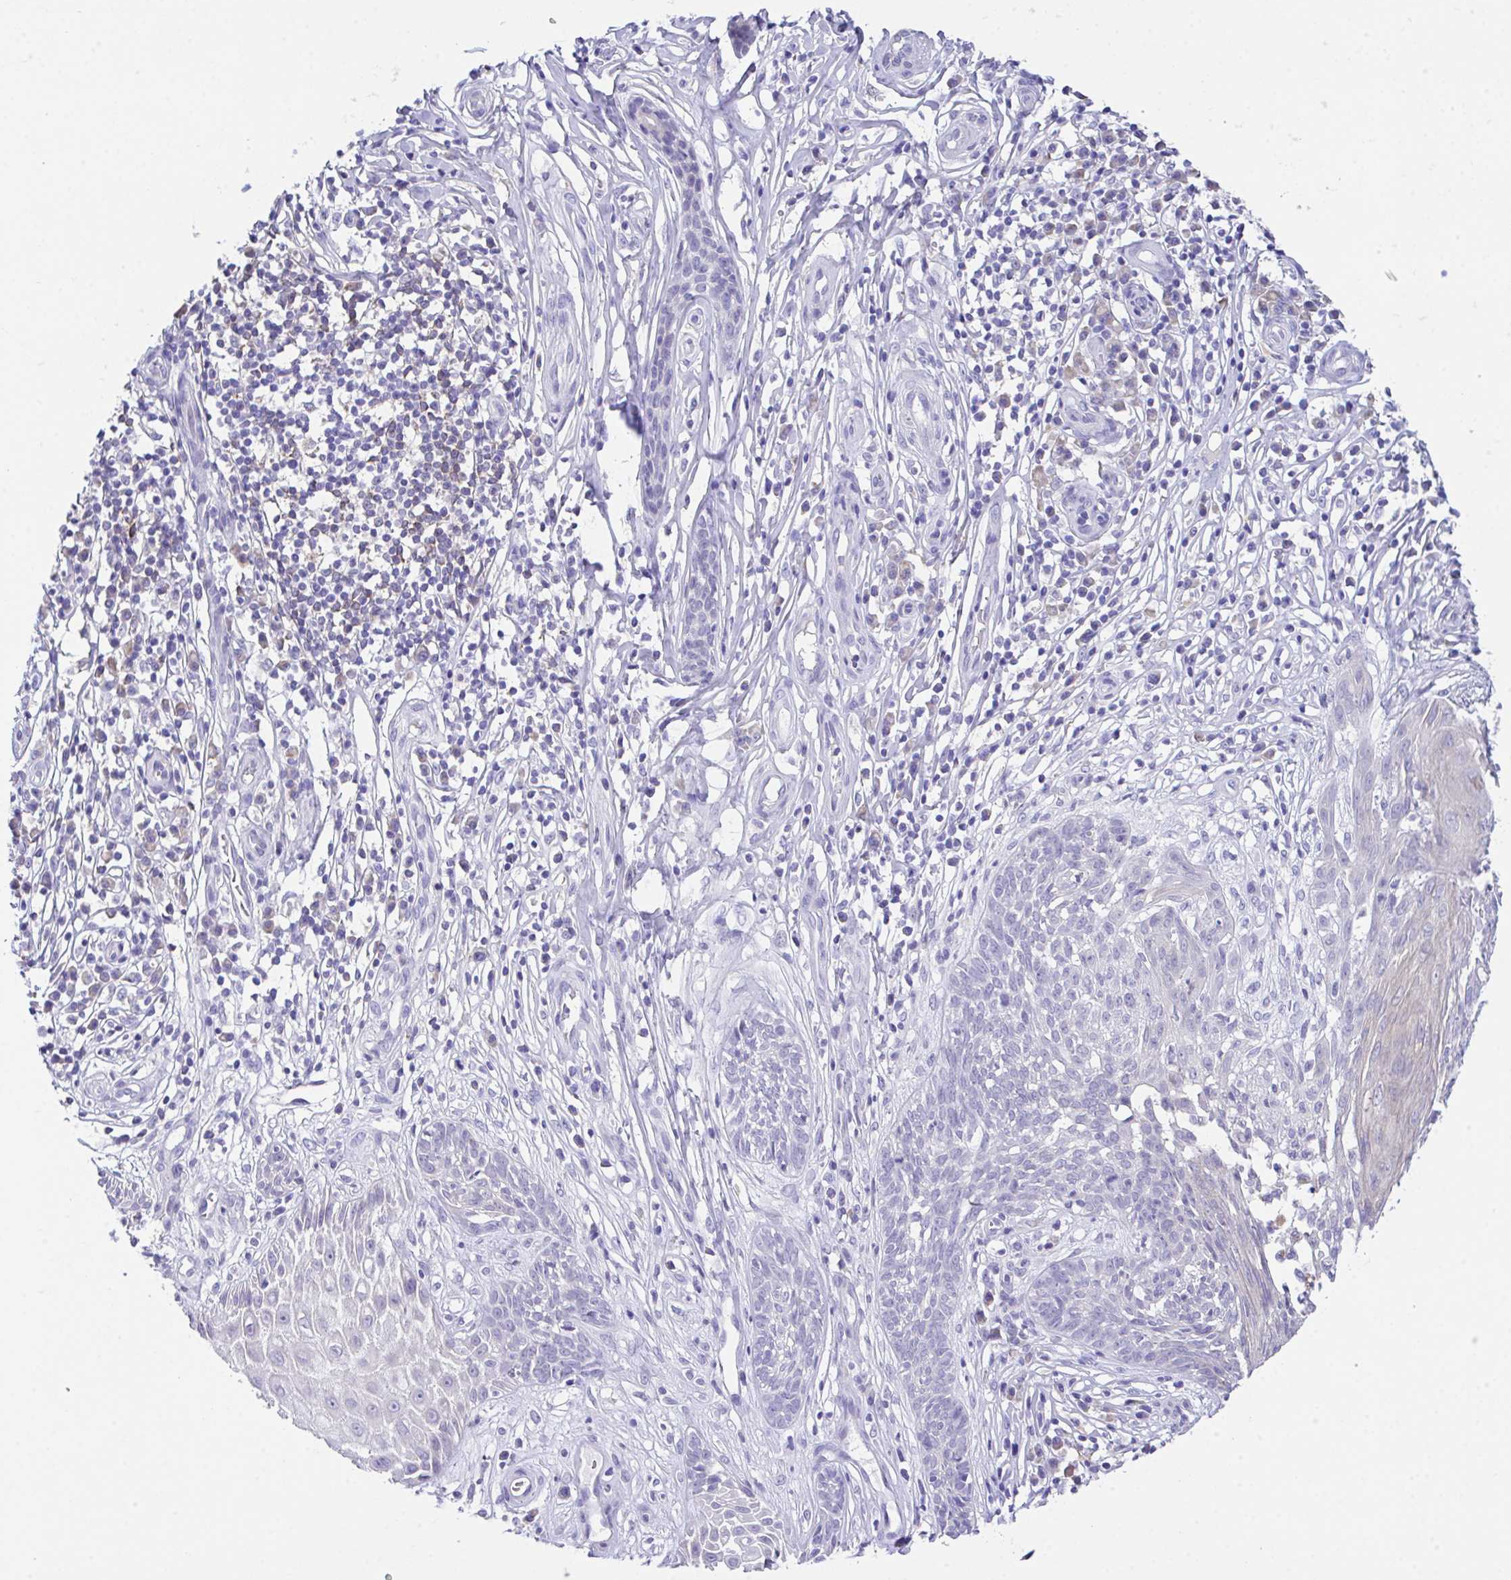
{"staining": {"intensity": "negative", "quantity": "none", "location": "none"}, "tissue": "skin cancer", "cell_type": "Tumor cells", "image_type": "cancer", "snomed": [{"axis": "morphology", "description": "Basal cell carcinoma"}, {"axis": "topography", "description": "Skin"}, {"axis": "topography", "description": "Skin, foot"}], "caption": "A histopathology image of skin cancer stained for a protein demonstrates no brown staining in tumor cells.", "gene": "HOXB4", "patient": {"sex": "female", "age": 86}}